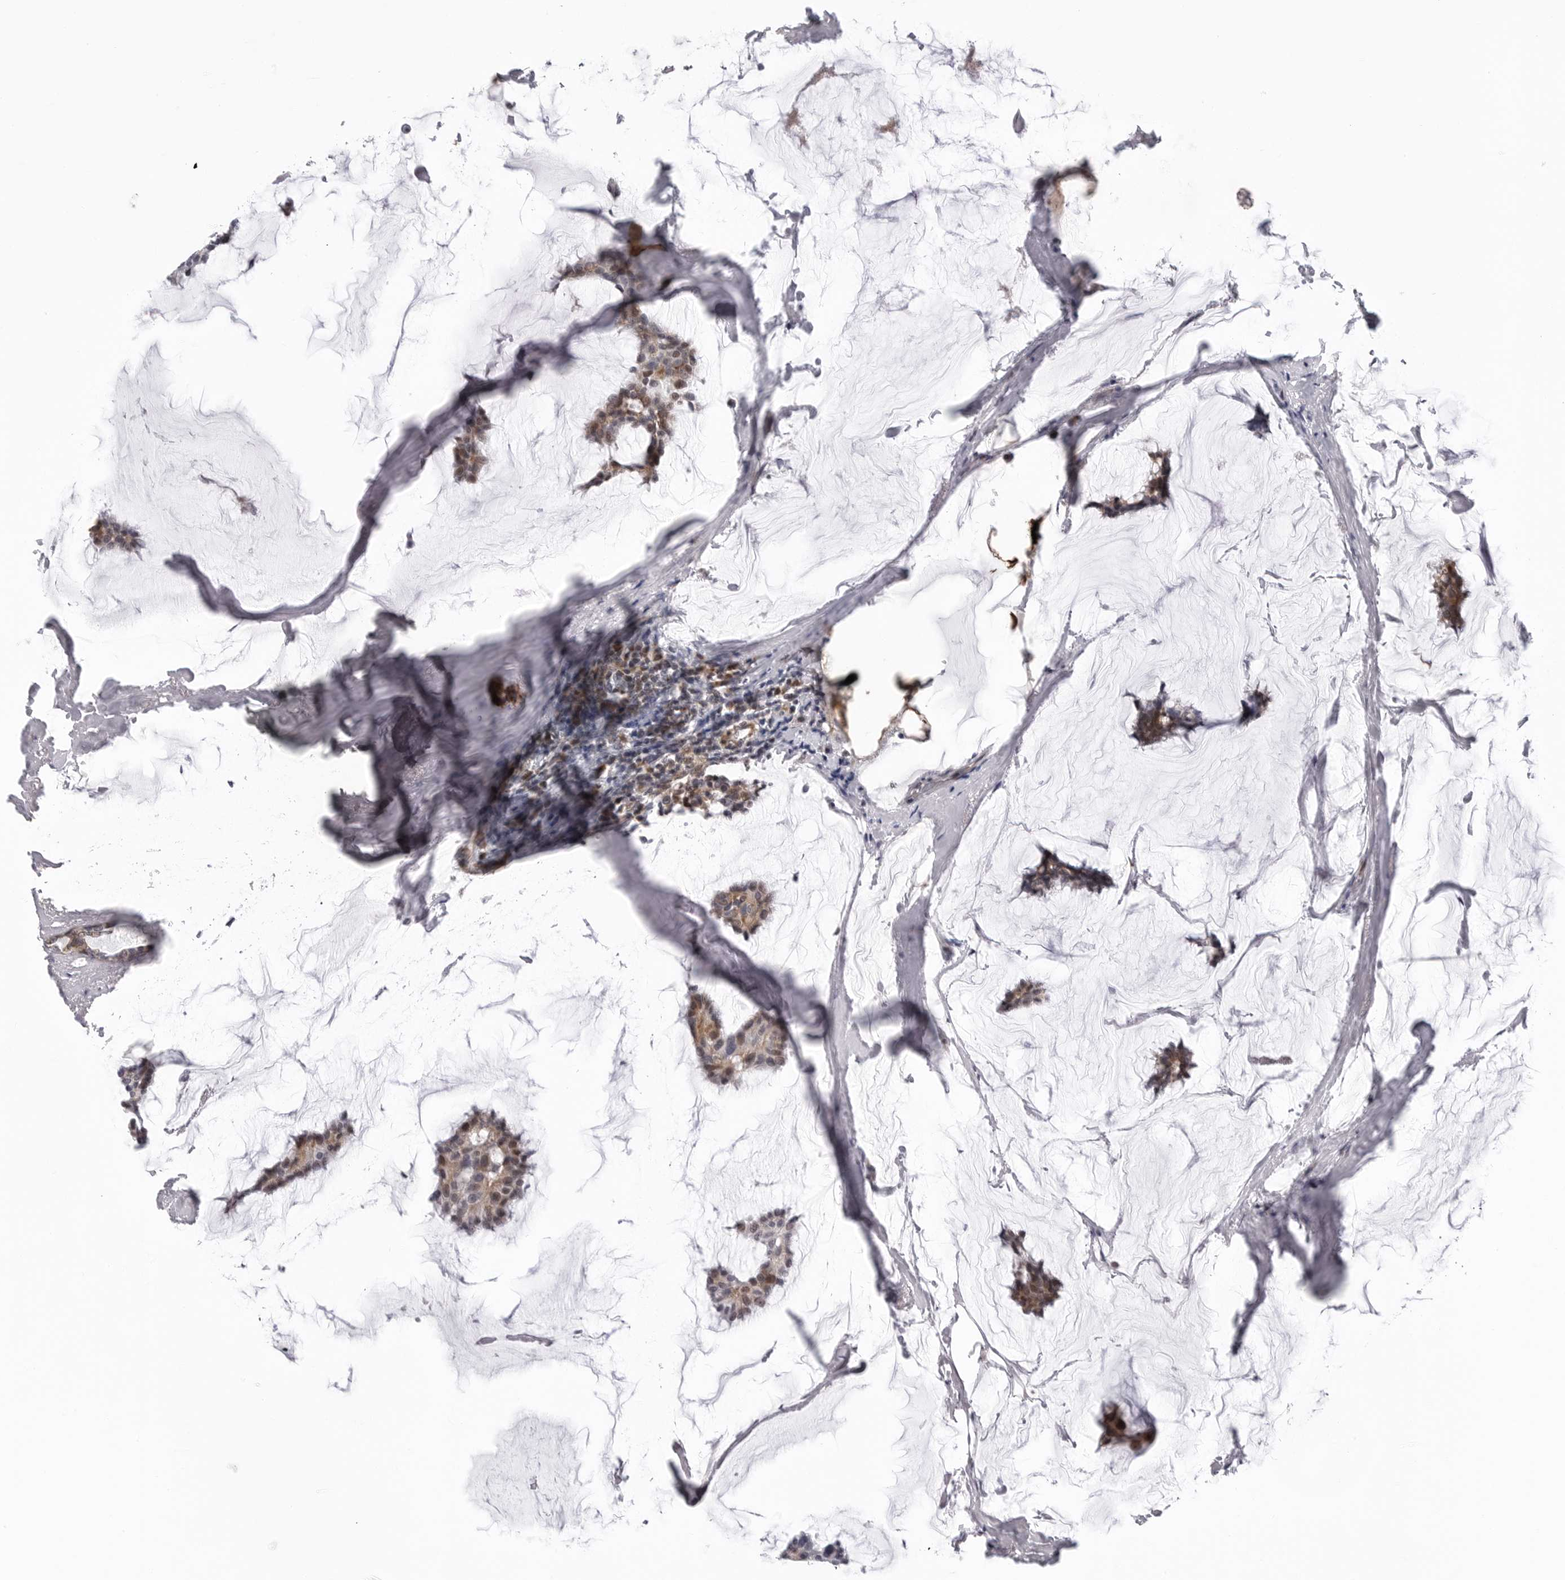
{"staining": {"intensity": "weak", "quantity": ">75%", "location": "cytoplasmic/membranous"}, "tissue": "breast cancer", "cell_type": "Tumor cells", "image_type": "cancer", "snomed": [{"axis": "morphology", "description": "Duct carcinoma"}, {"axis": "topography", "description": "Breast"}], "caption": "This image exhibits IHC staining of breast cancer, with low weak cytoplasmic/membranous positivity in approximately >75% of tumor cells.", "gene": "CDK20", "patient": {"sex": "female", "age": 93}}